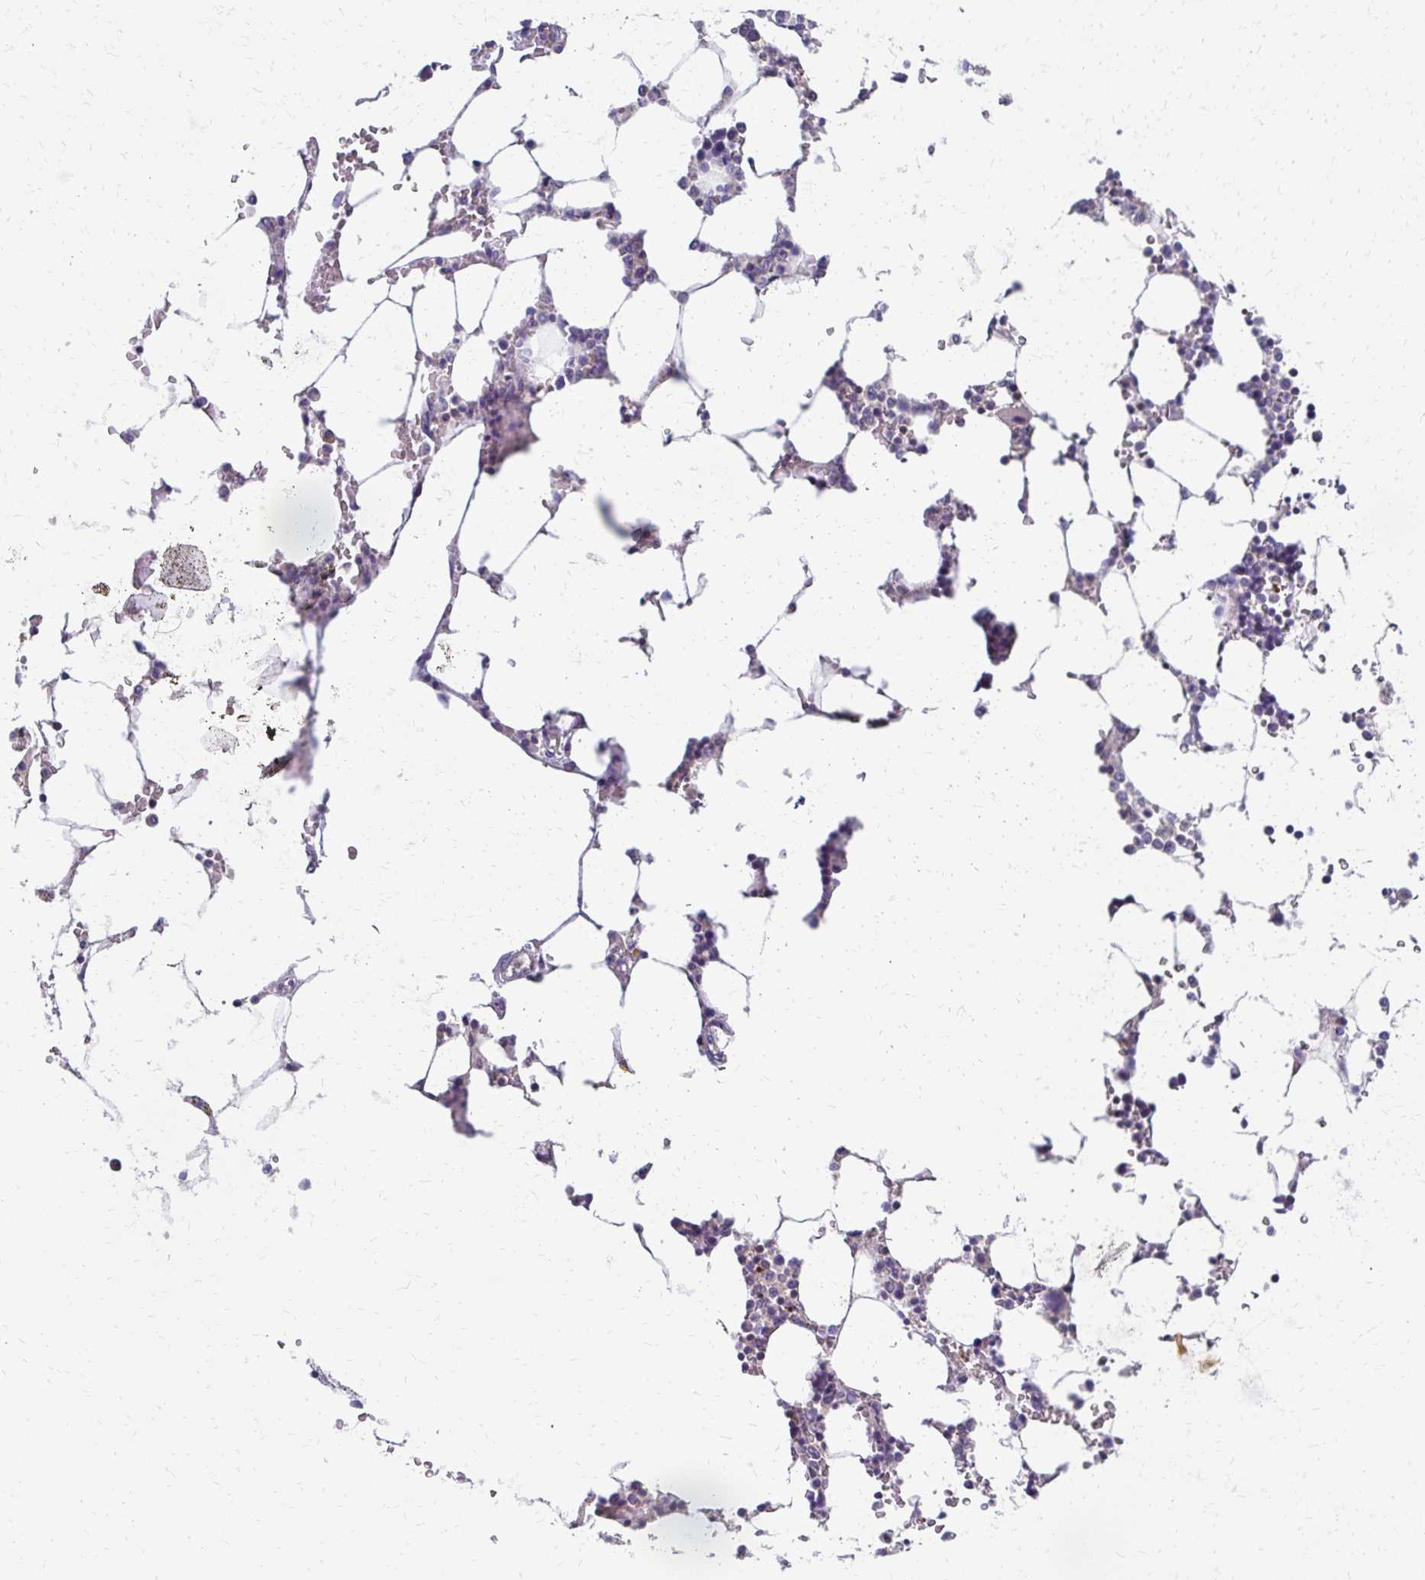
{"staining": {"intensity": "negative", "quantity": "none", "location": "none"}, "tissue": "bone marrow", "cell_type": "Hematopoietic cells", "image_type": "normal", "snomed": [{"axis": "morphology", "description": "Normal tissue, NOS"}, {"axis": "topography", "description": "Bone marrow"}], "caption": "This is an IHC micrograph of unremarkable human bone marrow. There is no positivity in hematopoietic cells.", "gene": "DTNB", "patient": {"sex": "male", "age": 64}}